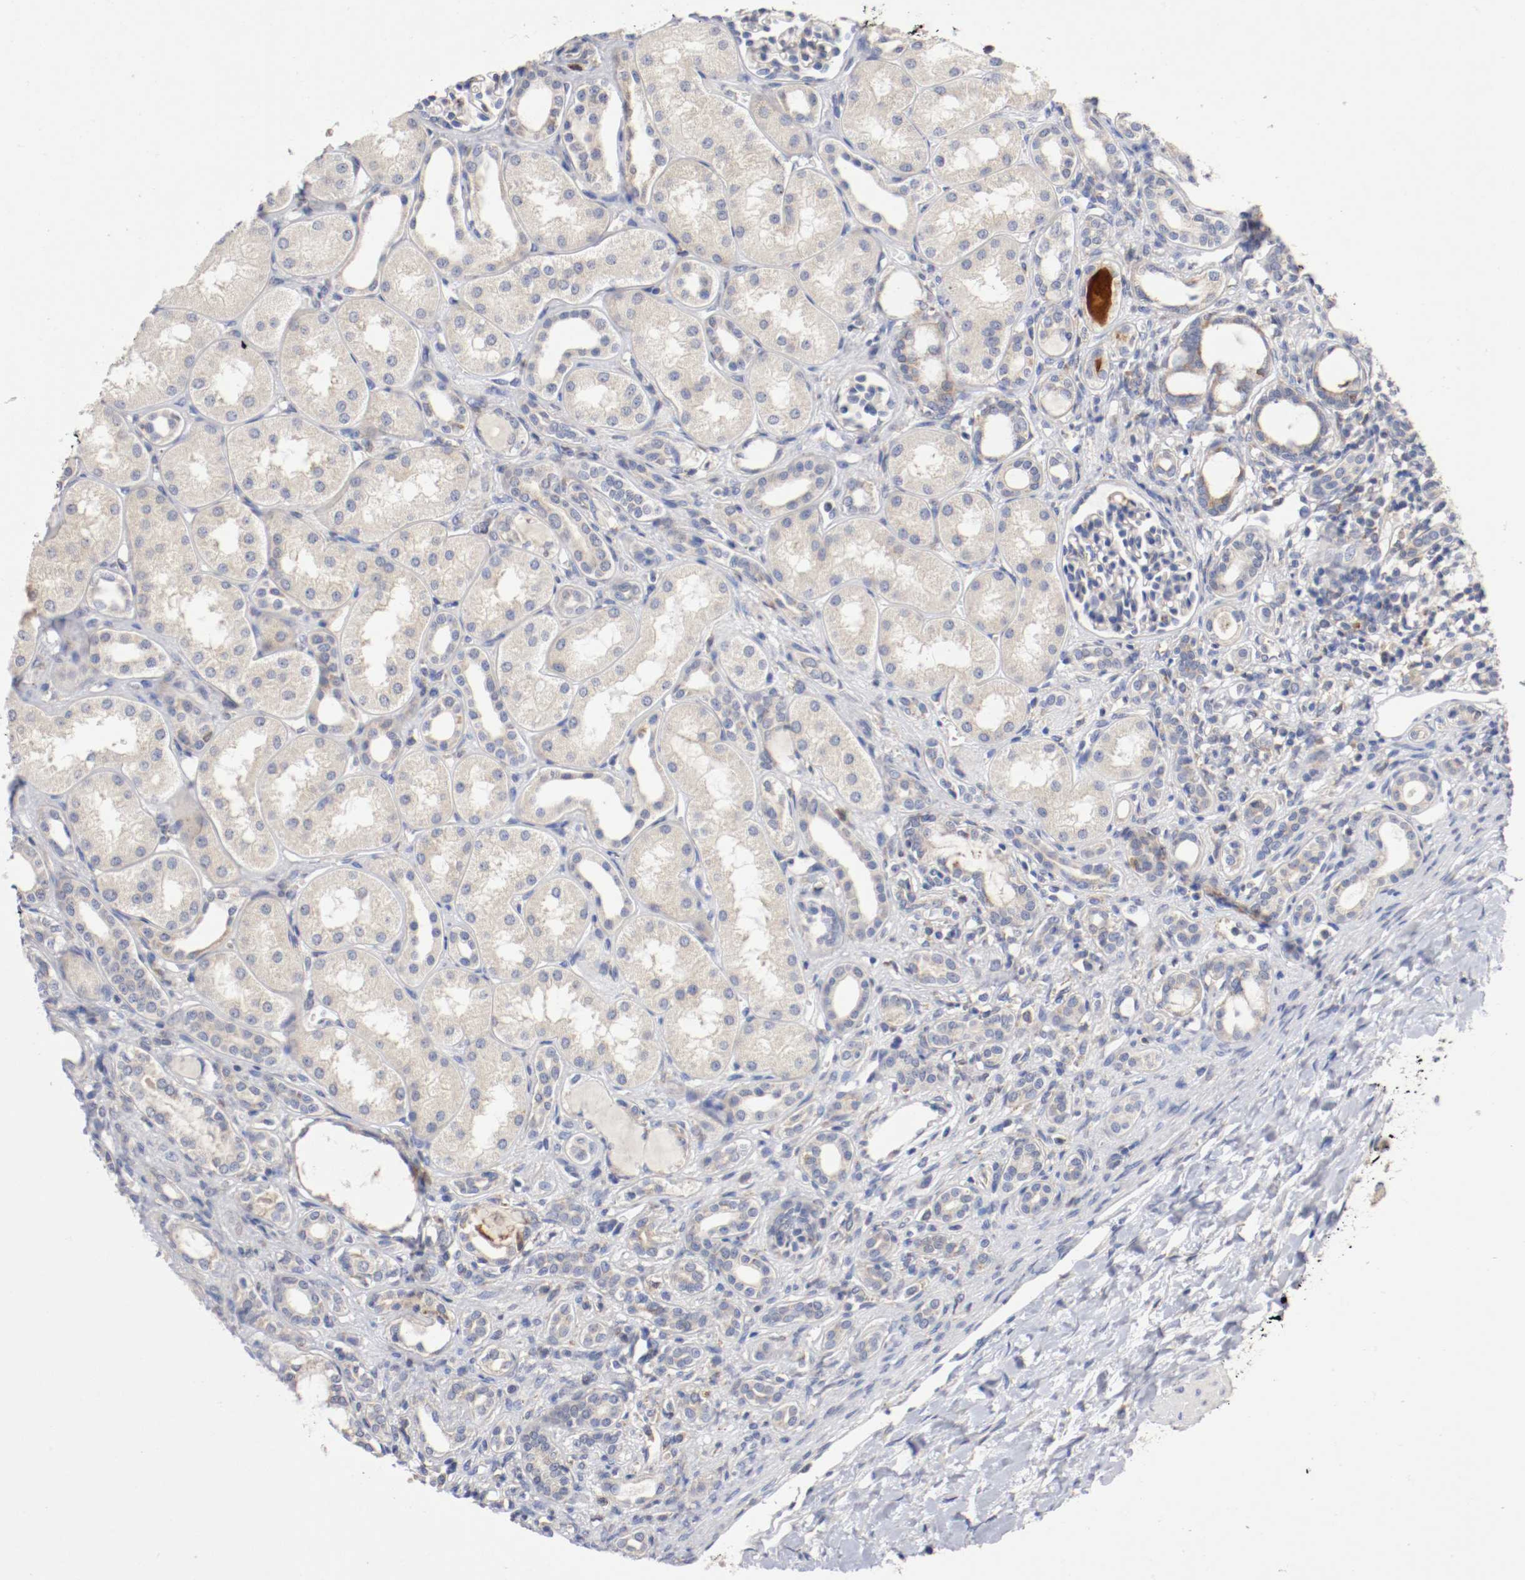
{"staining": {"intensity": "weak", "quantity": "<25%", "location": "cytoplasmic/membranous"}, "tissue": "kidney", "cell_type": "Cells in glomeruli", "image_type": "normal", "snomed": [{"axis": "morphology", "description": "Normal tissue, NOS"}, {"axis": "topography", "description": "Kidney"}], "caption": "Protein analysis of benign kidney demonstrates no significant positivity in cells in glomeruli.", "gene": "TRAF2", "patient": {"sex": "male", "age": 7}}